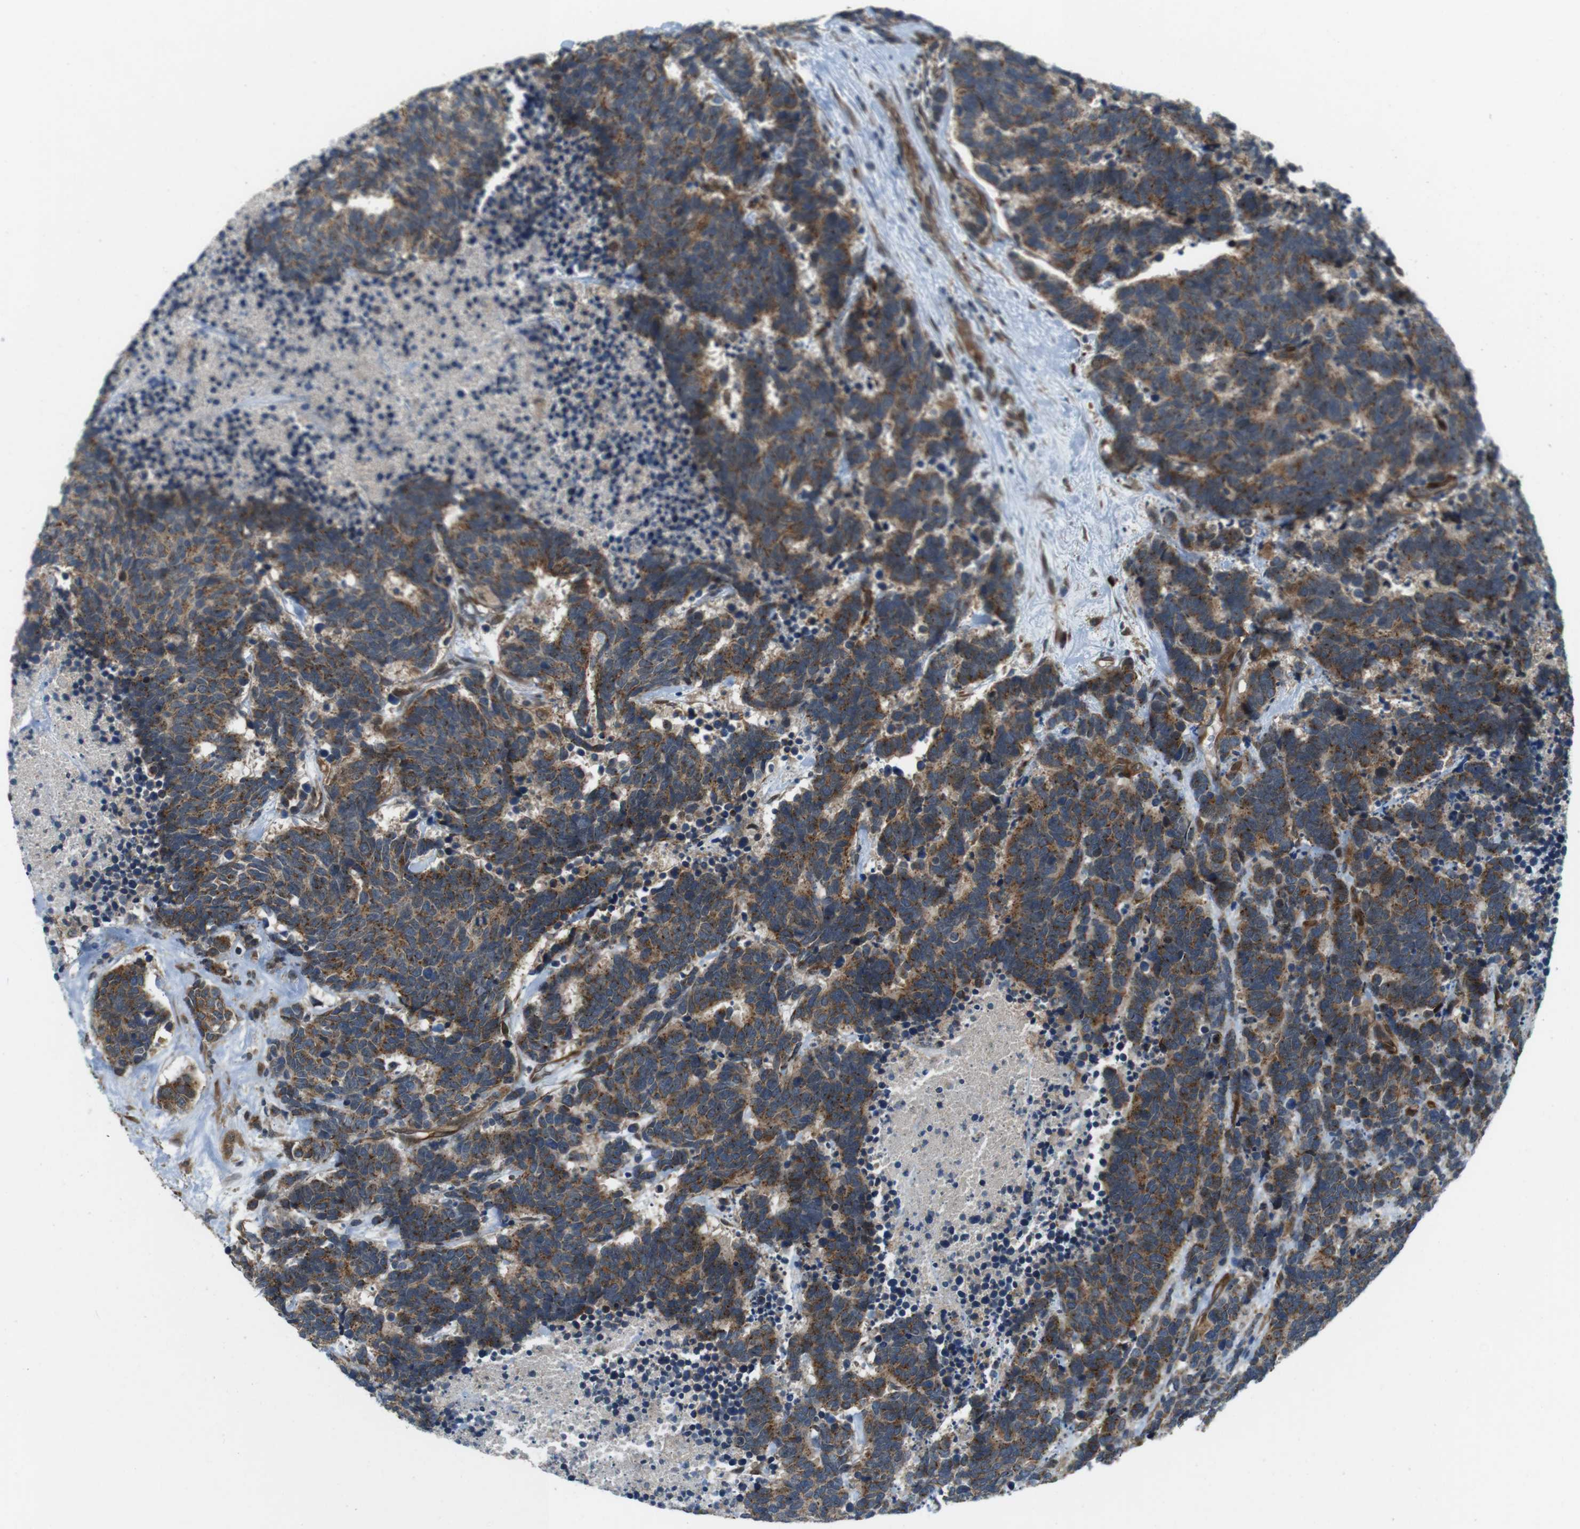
{"staining": {"intensity": "strong", "quantity": ">75%", "location": "cytoplasmic/membranous"}, "tissue": "carcinoid", "cell_type": "Tumor cells", "image_type": "cancer", "snomed": [{"axis": "morphology", "description": "Carcinoma, NOS"}, {"axis": "morphology", "description": "Carcinoid, malignant, NOS"}, {"axis": "topography", "description": "Urinary bladder"}], "caption": "Immunohistochemical staining of malignant carcinoid exhibits high levels of strong cytoplasmic/membranous protein positivity in approximately >75% of tumor cells.", "gene": "PALD1", "patient": {"sex": "male", "age": 57}}